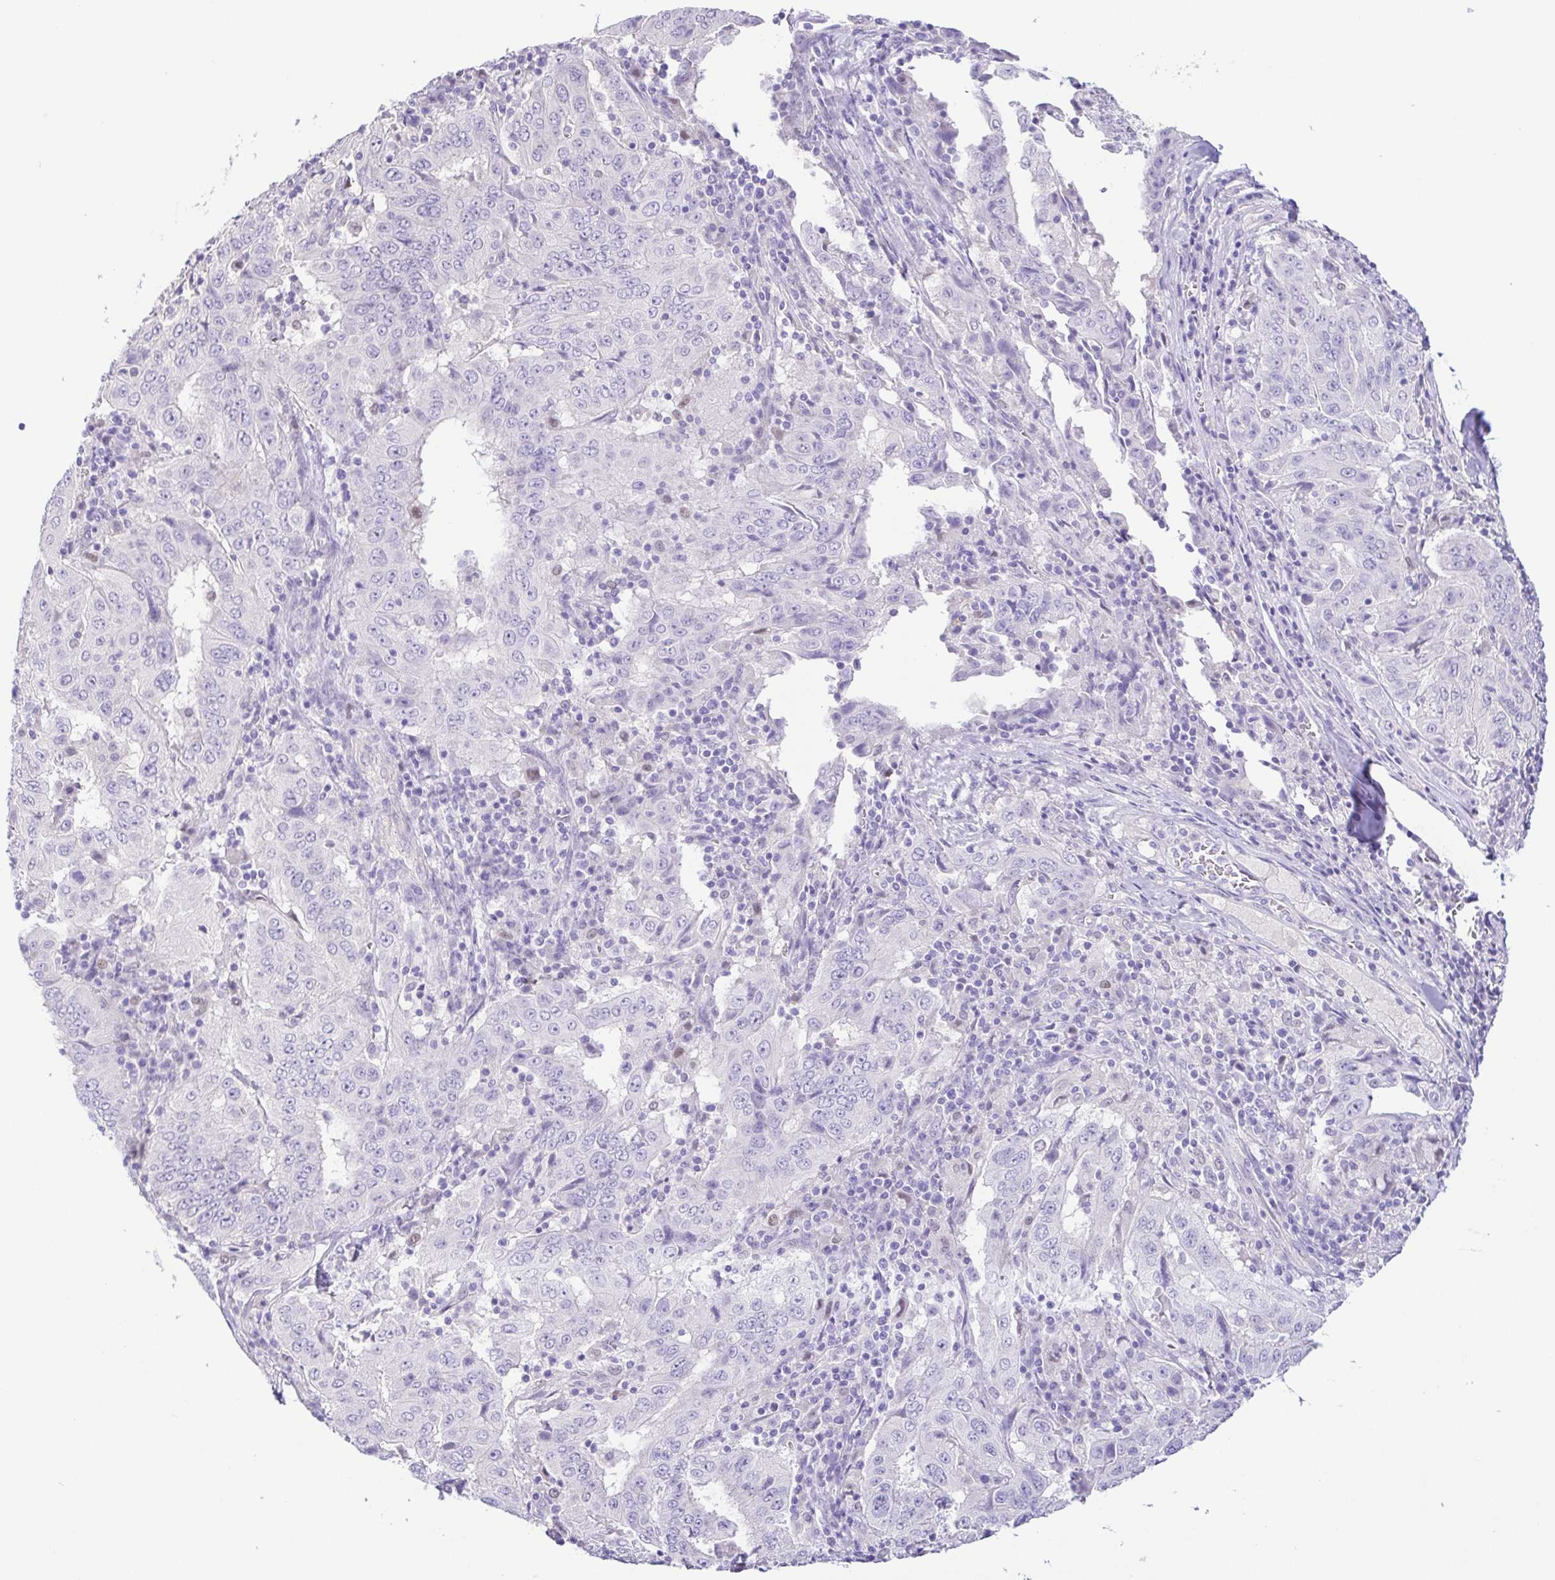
{"staining": {"intensity": "negative", "quantity": "none", "location": "none"}, "tissue": "pancreatic cancer", "cell_type": "Tumor cells", "image_type": "cancer", "snomed": [{"axis": "morphology", "description": "Adenocarcinoma, NOS"}, {"axis": "topography", "description": "Pancreas"}], "caption": "Human adenocarcinoma (pancreatic) stained for a protein using immunohistochemistry demonstrates no expression in tumor cells.", "gene": "EPB42", "patient": {"sex": "male", "age": 63}}